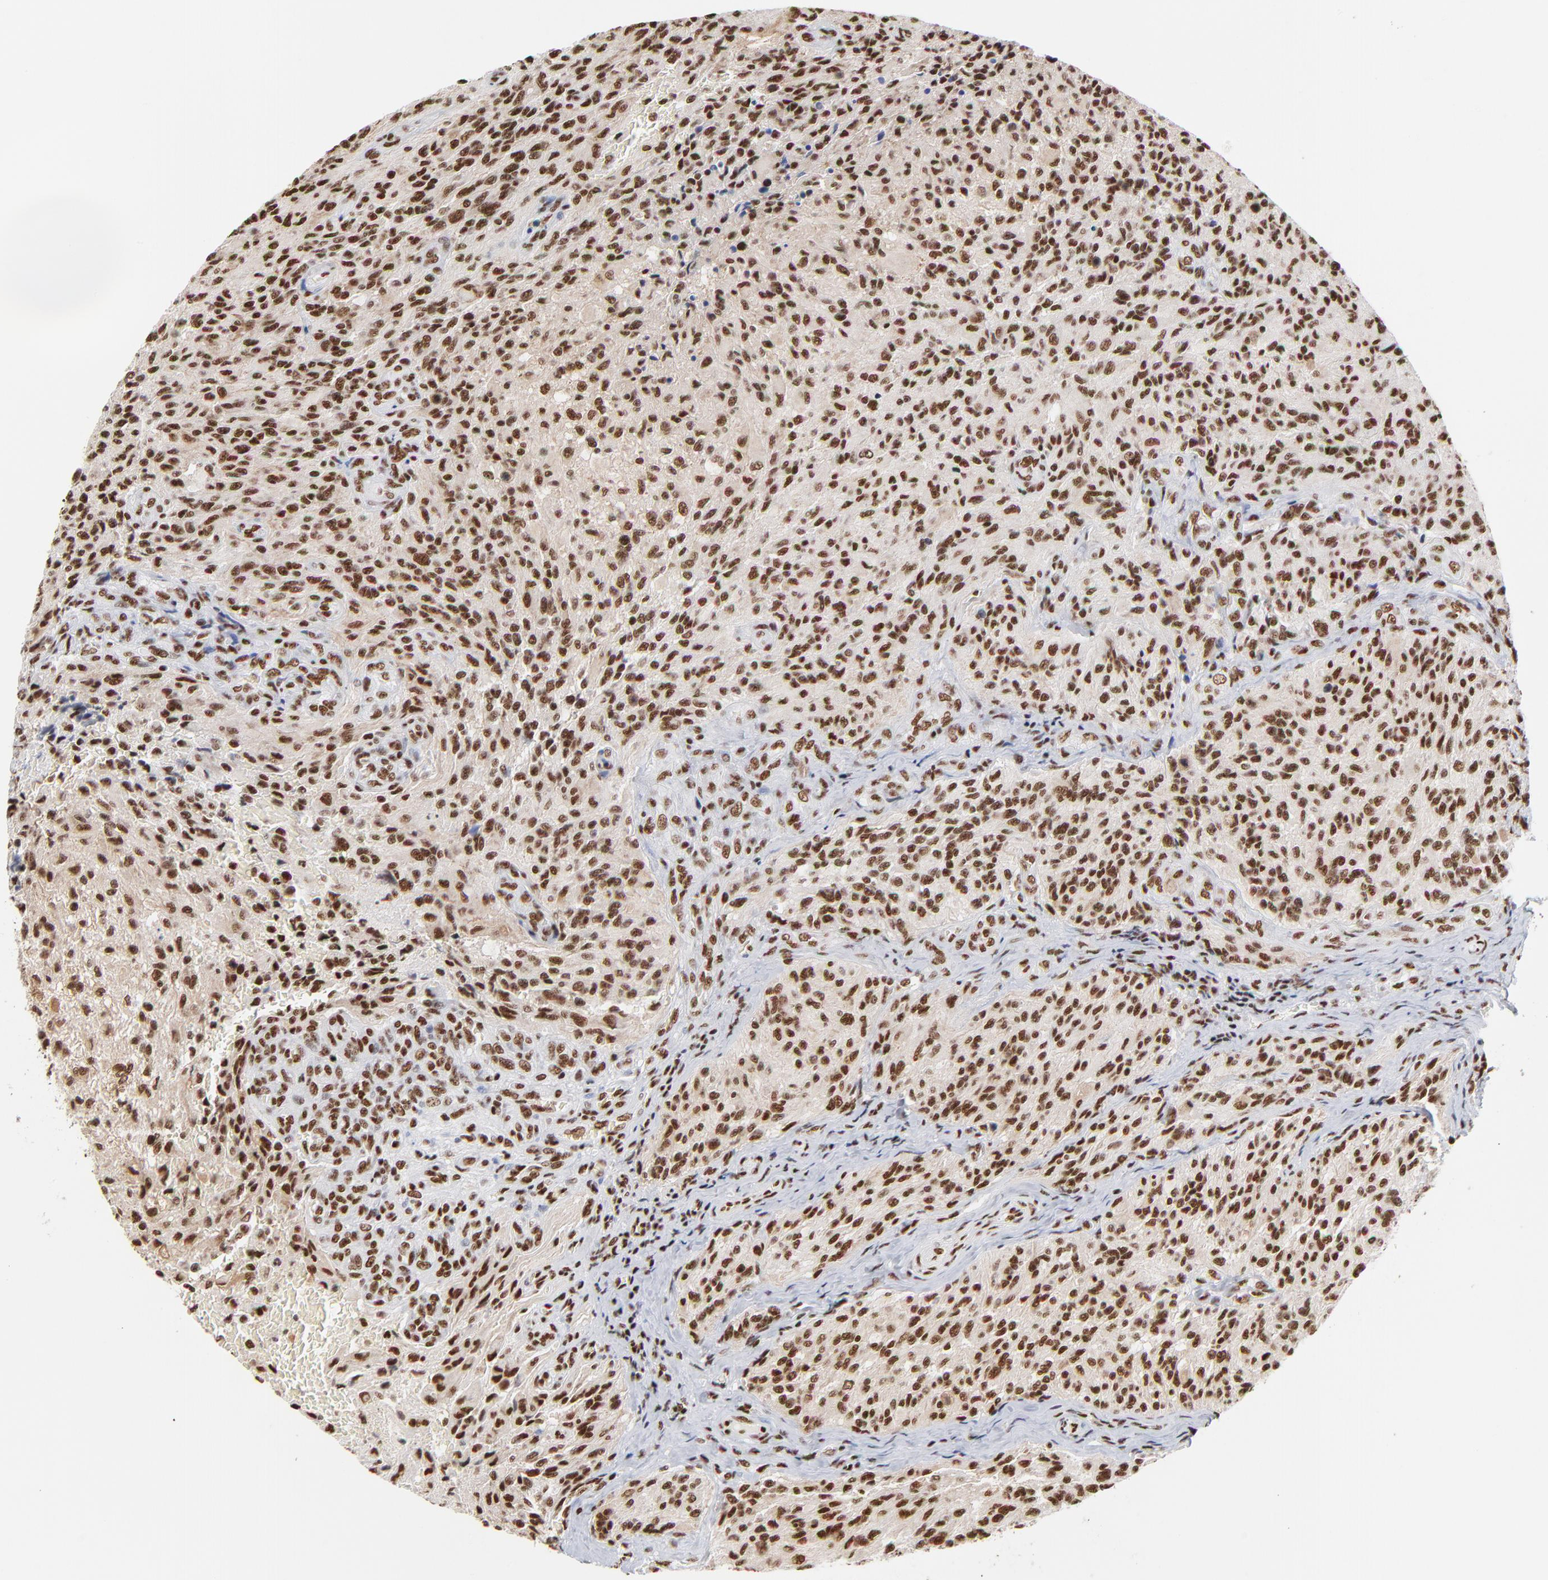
{"staining": {"intensity": "strong", "quantity": ">75%", "location": "nuclear"}, "tissue": "glioma", "cell_type": "Tumor cells", "image_type": "cancer", "snomed": [{"axis": "morphology", "description": "Normal tissue, NOS"}, {"axis": "morphology", "description": "Glioma, malignant, High grade"}, {"axis": "topography", "description": "Cerebral cortex"}], "caption": "High-power microscopy captured an immunohistochemistry (IHC) photomicrograph of malignant glioma (high-grade), revealing strong nuclear staining in about >75% of tumor cells. (Stains: DAB (3,3'-diaminobenzidine) in brown, nuclei in blue, Microscopy: brightfield microscopy at high magnification).", "gene": "CREB1", "patient": {"sex": "male", "age": 56}}